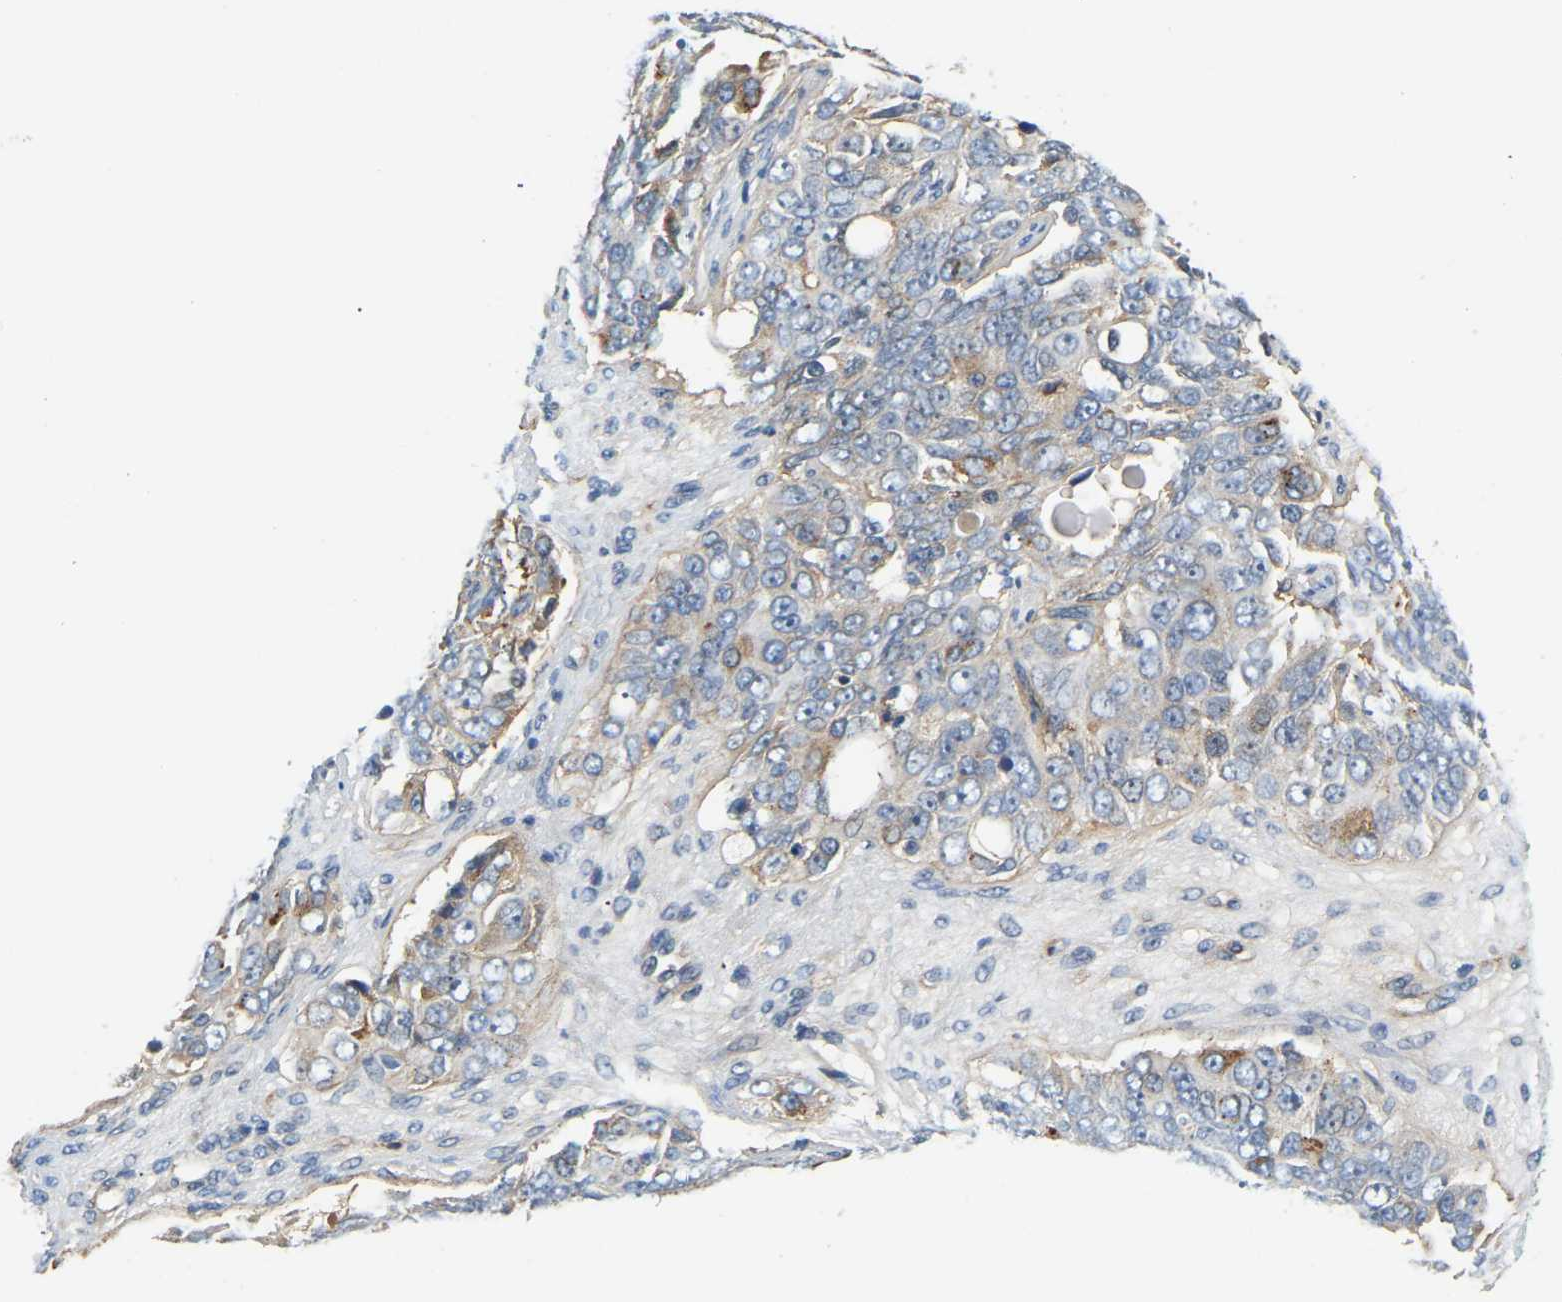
{"staining": {"intensity": "negative", "quantity": "none", "location": "none"}, "tissue": "ovarian cancer", "cell_type": "Tumor cells", "image_type": "cancer", "snomed": [{"axis": "morphology", "description": "Carcinoma, endometroid"}, {"axis": "topography", "description": "Ovary"}], "caption": "The photomicrograph displays no staining of tumor cells in ovarian cancer.", "gene": "LIAS", "patient": {"sex": "female", "age": 51}}